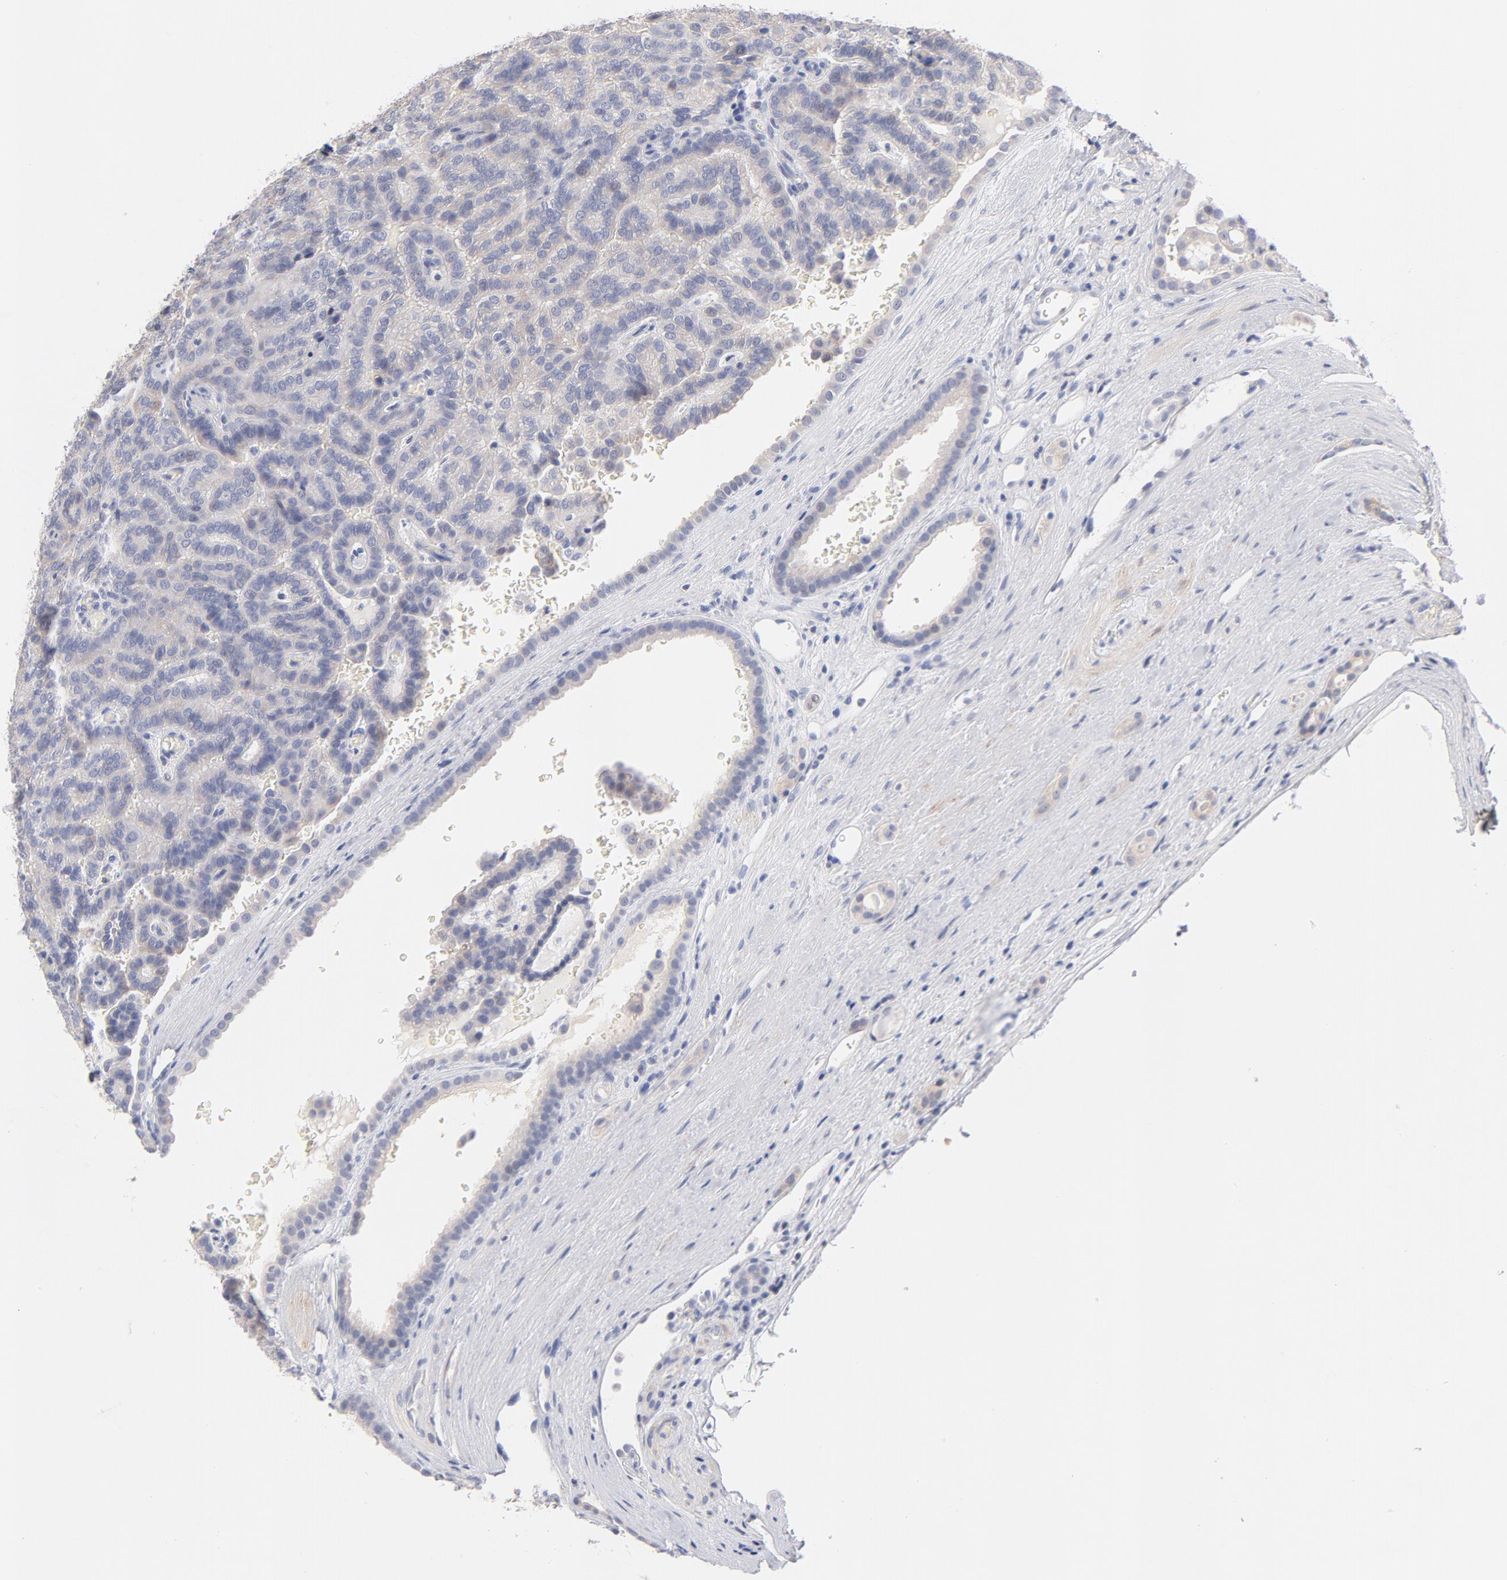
{"staining": {"intensity": "negative", "quantity": "none", "location": "none"}, "tissue": "renal cancer", "cell_type": "Tumor cells", "image_type": "cancer", "snomed": [{"axis": "morphology", "description": "Adenocarcinoma, NOS"}, {"axis": "topography", "description": "Kidney"}], "caption": "Immunohistochemistry (IHC) micrograph of neoplastic tissue: renal cancer (adenocarcinoma) stained with DAB (3,3'-diaminobenzidine) exhibits no significant protein staining in tumor cells.", "gene": "MID1", "patient": {"sex": "male", "age": 61}}